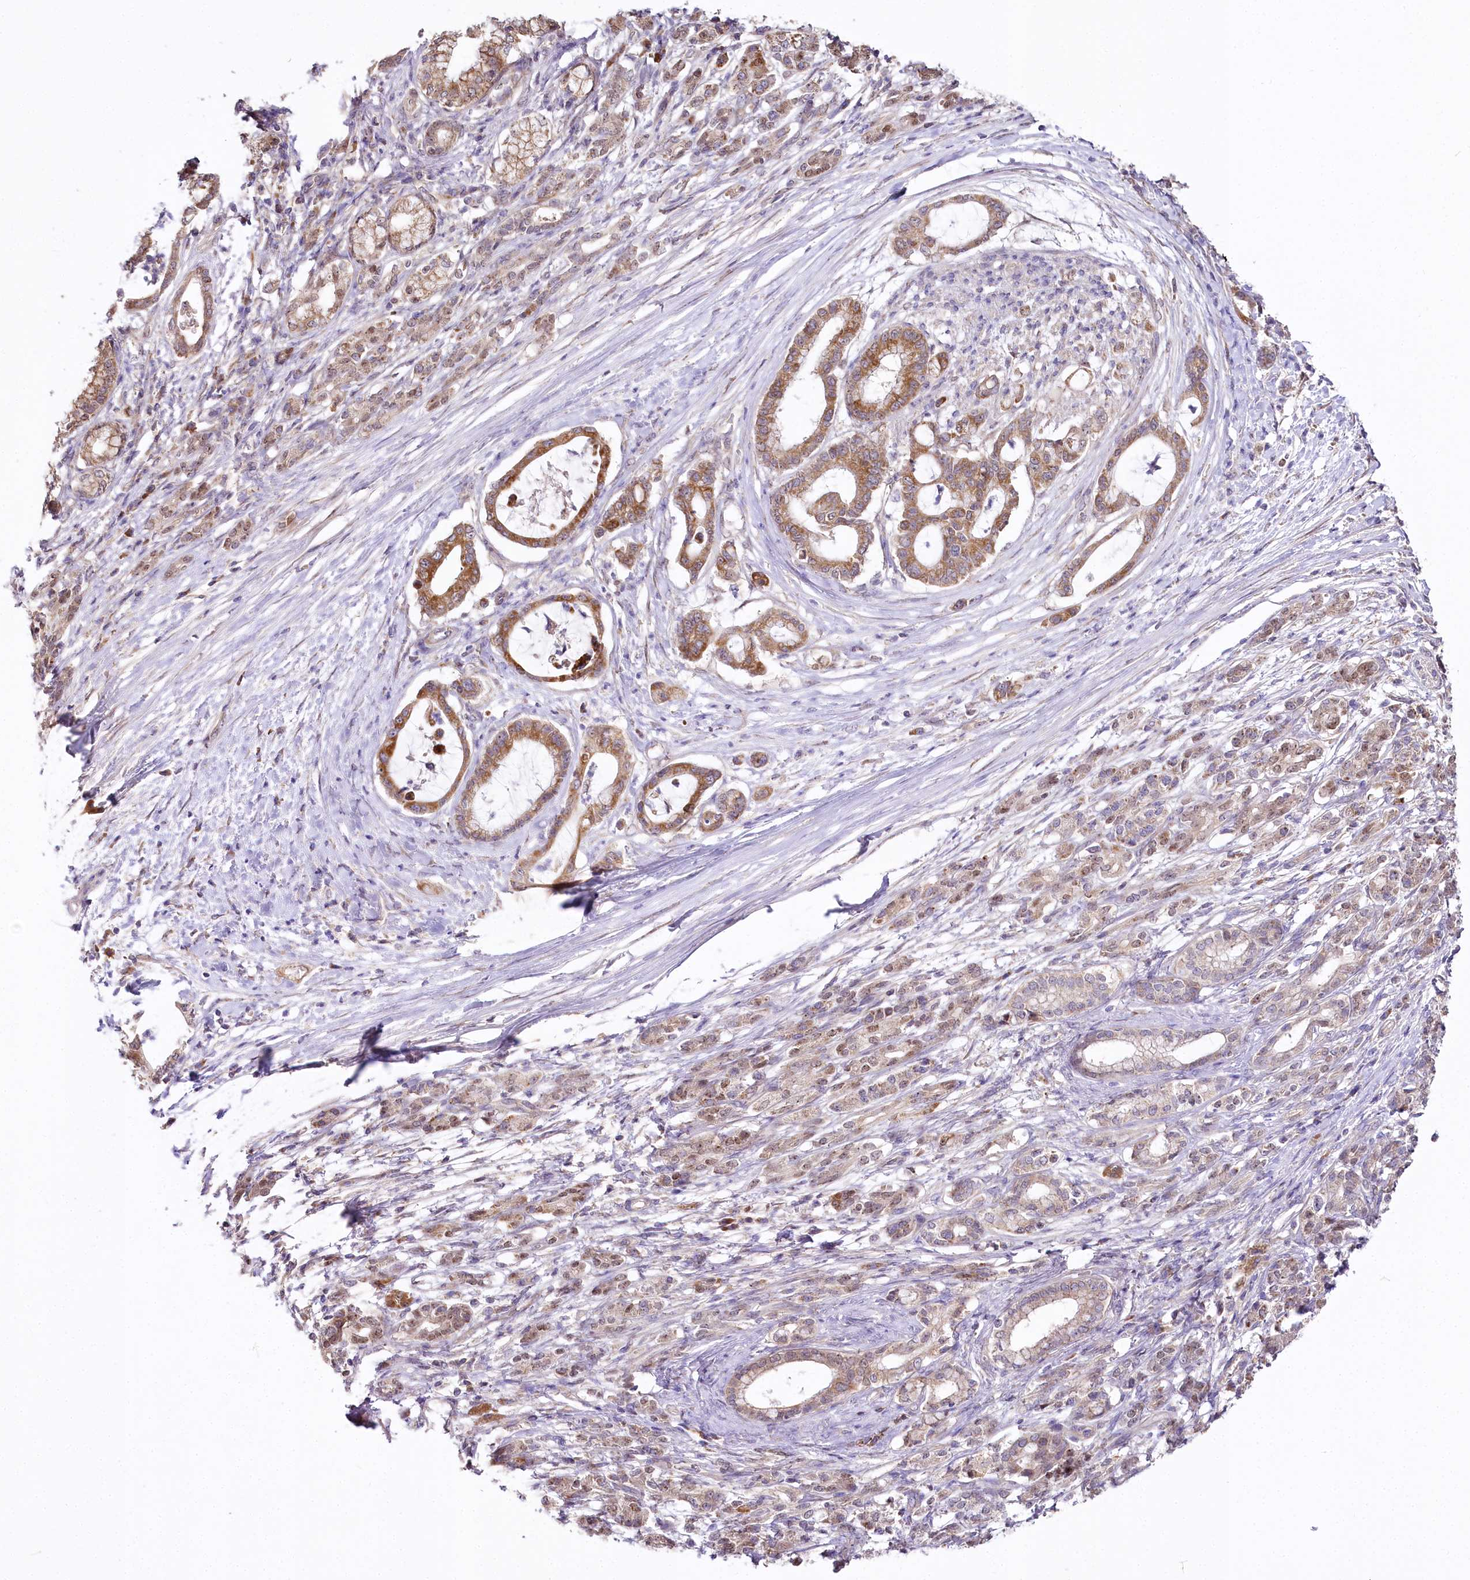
{"staining": {"intensity": "moderate", "quantity": ">75%", "location": "cytoplasmic/membranous"}, "tissue": "pancreatic cancer", "cell_type": "Tumor cells", "image_type": "cancer", "snomed": [{"axis": "morphology", "description": "Adenocarcinoma, NOS"}, {"axis": "topography", "description": "Pancreas"}], "caption": "Moderate cytoplasmic/membranous positivity is present in approximately >75% of tumor cells in pancreatic cancer (adenocarcinoma). Using DAB (brown) and hematoxylin (blue) stains, captured at high magnification using brightfield microscopy.", "gene": "ZNF226", "patient": {"sex": "female", "age": 55}}